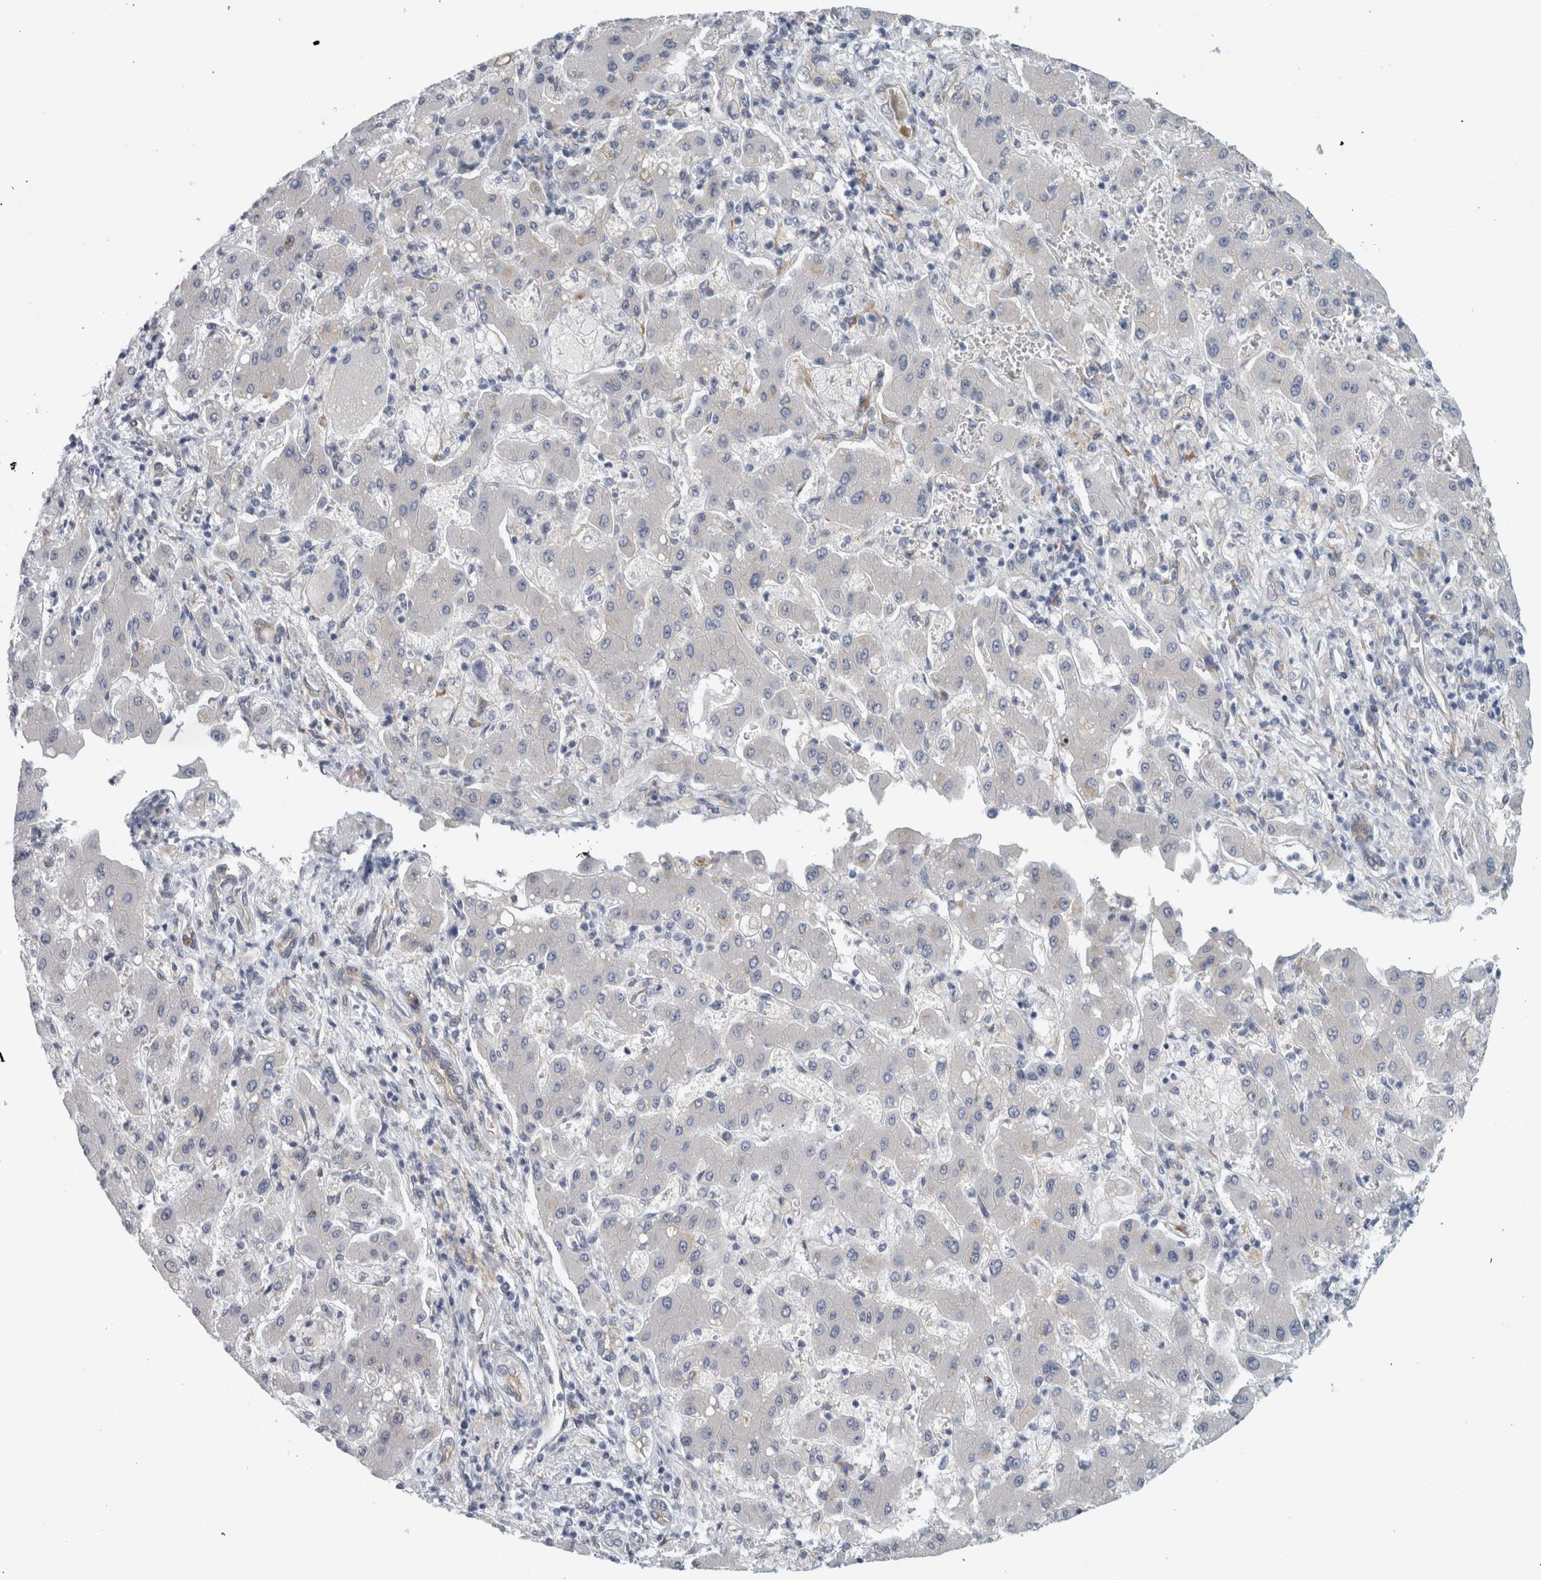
{"staining": {"intensity": "negative", "quantity": "none", "location": "none"}, "tissue": "liver cancer", "cell_type": "Tumor cells", "image_type": "cancer", "snomed": [{"axis": "morphology", "description": "Cholangiocarcinoma"}, {"axis": "topography", "description": "Liver"}], "caption": "DAB (3,3'-diaminobenzidine) immunohistochemical staining of liver cancer (cholangiocarcinoma) exhibits no significant staining in tumor cells.", "gene": "B3GNT3", "patient": {"sex": "male", "age": 50}}